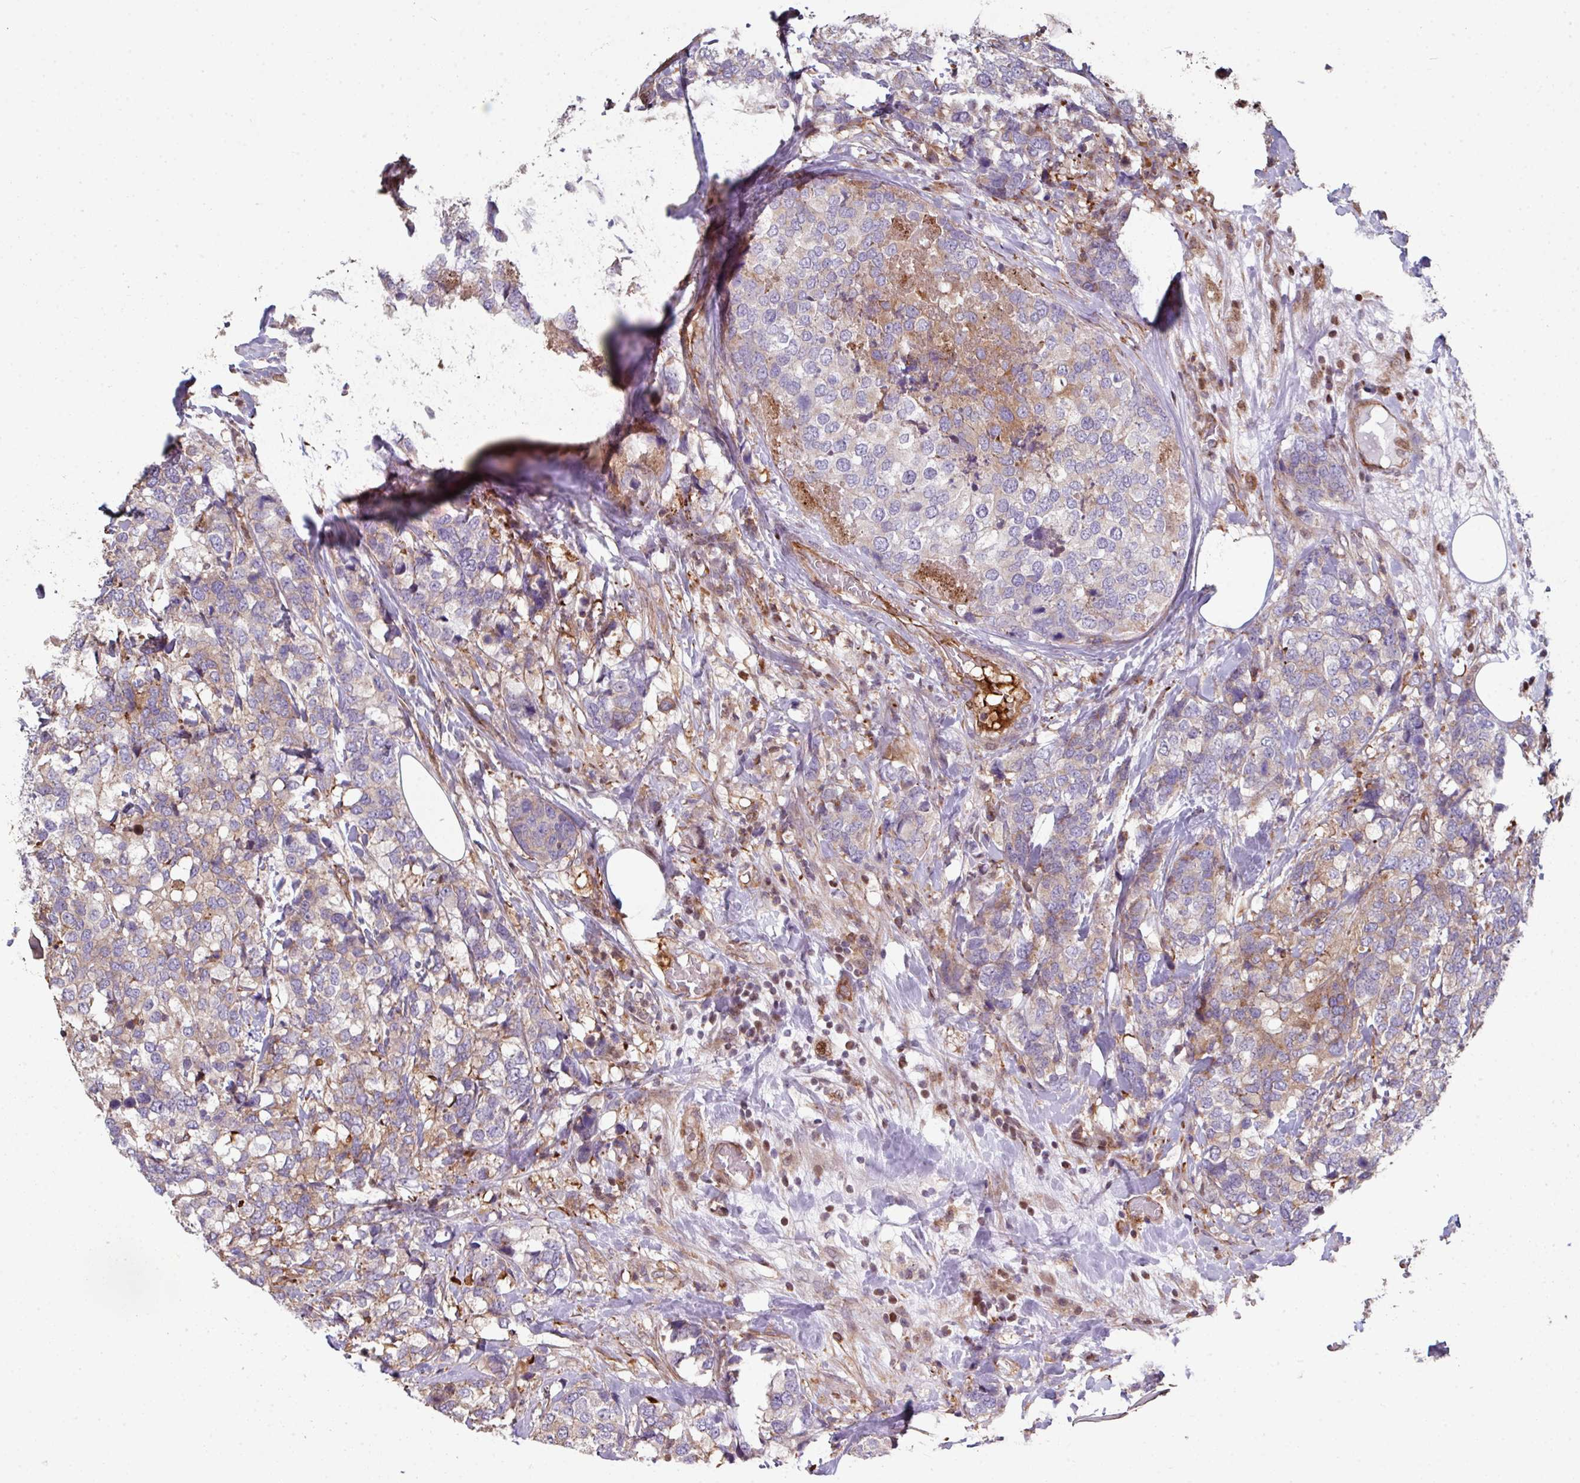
{"staining": {"intensity": "moderate", "quantity": "<25%", "location": "cytoplasmic/membranous"}, "tissue": "breast cancer", "cell_type": "Tumor cells", "image_type": "cancer", "snomed": [{"axis": "morphology", "description": "Lobular carcinoma"}, {"axis": "topography", "description": "Breast"}], "caption": "DAB immunohistochemical staining of human breast cancer (lobular carcinoma) demonstrates moderate cytoplasmic/membranous protein positivity in about <25% of tumor cells. The protein of interest is stained brown, and the nuclei are stained in blue (DAB (3,3'-diaminobenzidine) IHC with brightfield microscopy, high magnification).", "gene": "ANO9", "patient": {"sex": "female", "age": 59}}